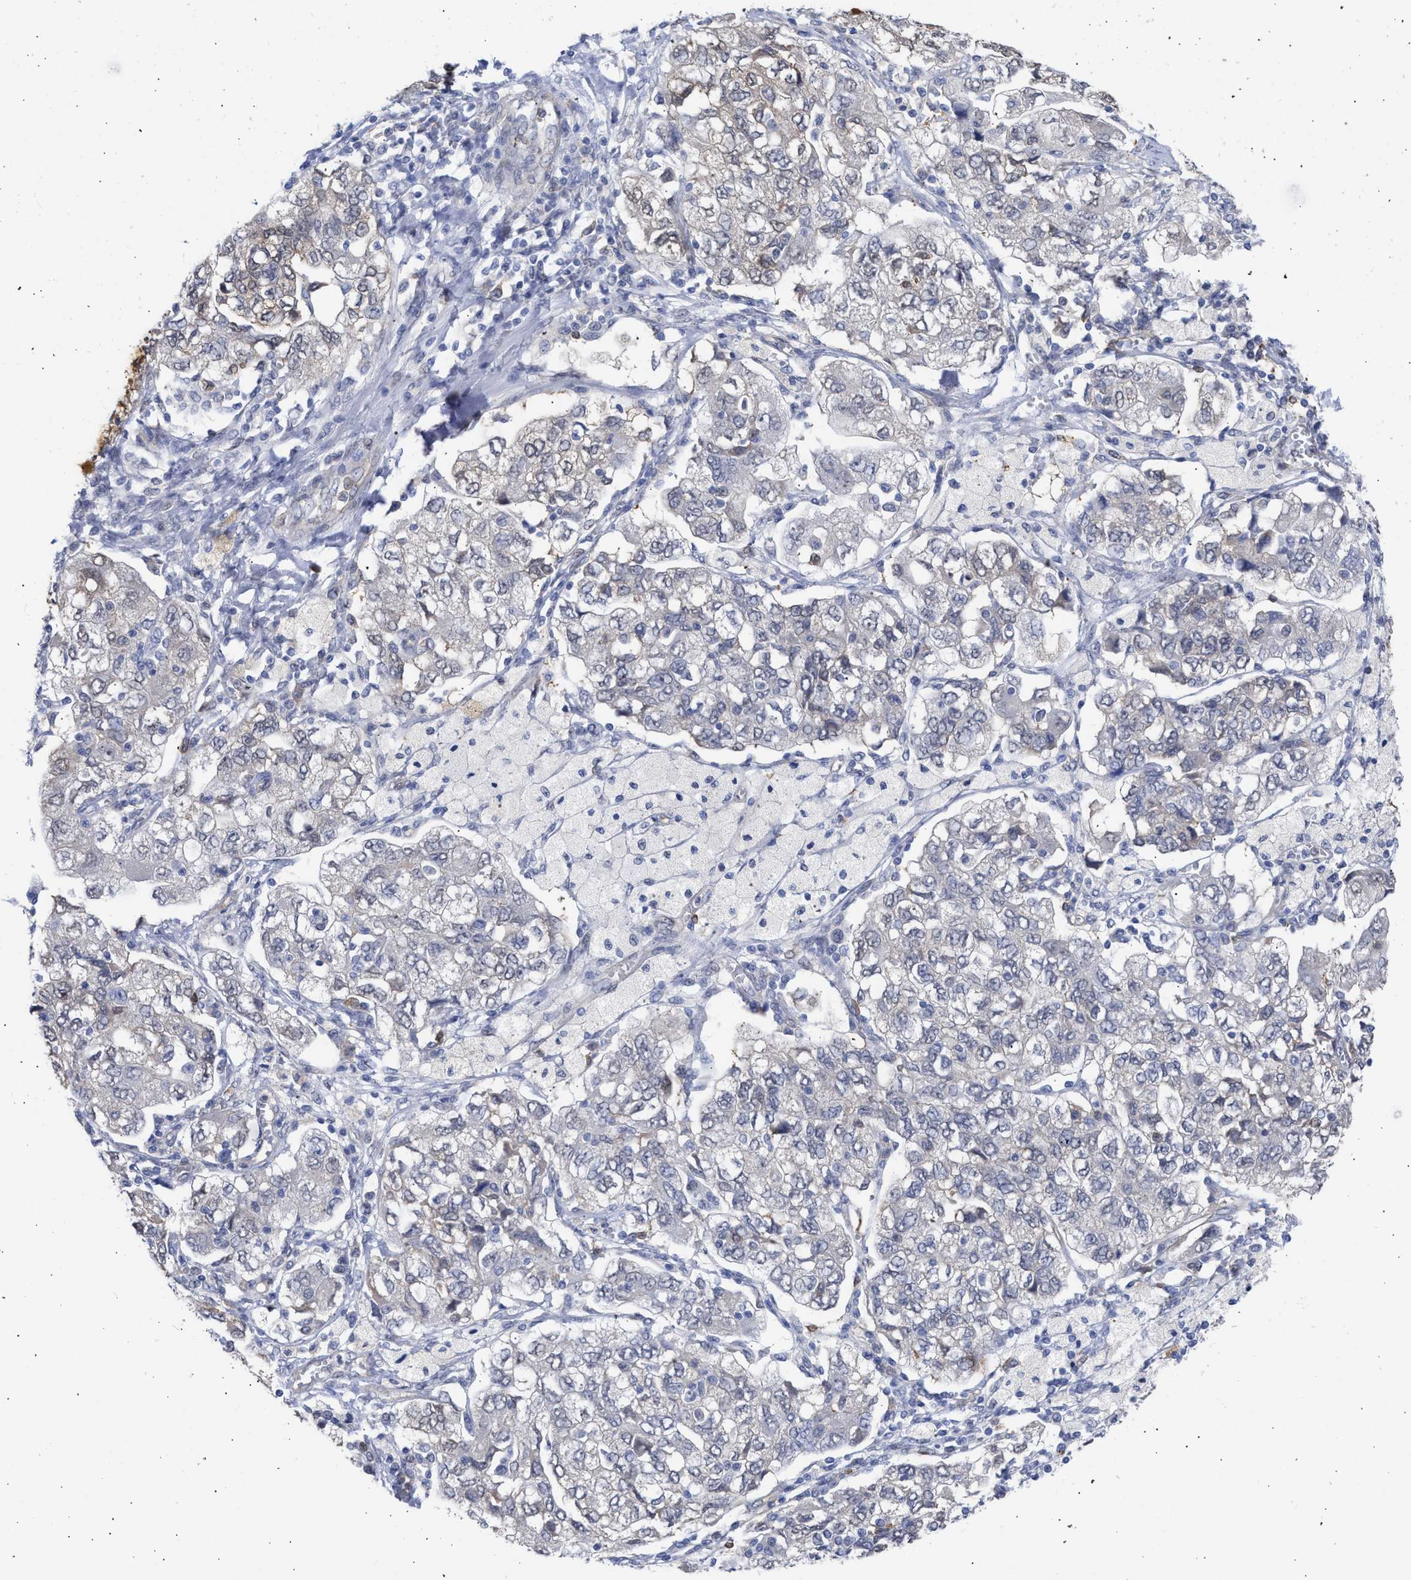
{"staining": {"intensity": "negative", "quantity": "none", "location": "none"}, "tissue": "ovarian cancer", "cell_type": "Tumor cells", "image_type": "cancer", "snomed": [{"axis": "morphology", "description": "Carcinoma, NOS"}, {"axis": "morphology", "description": "Cystadenocarcinoma, serous, NOS"}, {"axis": "topography", "description": "Ovary"}], "caption": "Immunohistochemistry (IHC) image of human ovarian carcinoma stained for a protein (brown), which shows no positivity in tumor cells. Brightfield microscopy of immunohistochemistry (IHC) stained with DAB (3,3'-diaminobenzidine) (brown) and hematoxylin (blue), captured at high magnification.", "gene": "THRA", "patient": {"sex": "female", "age": 69}}